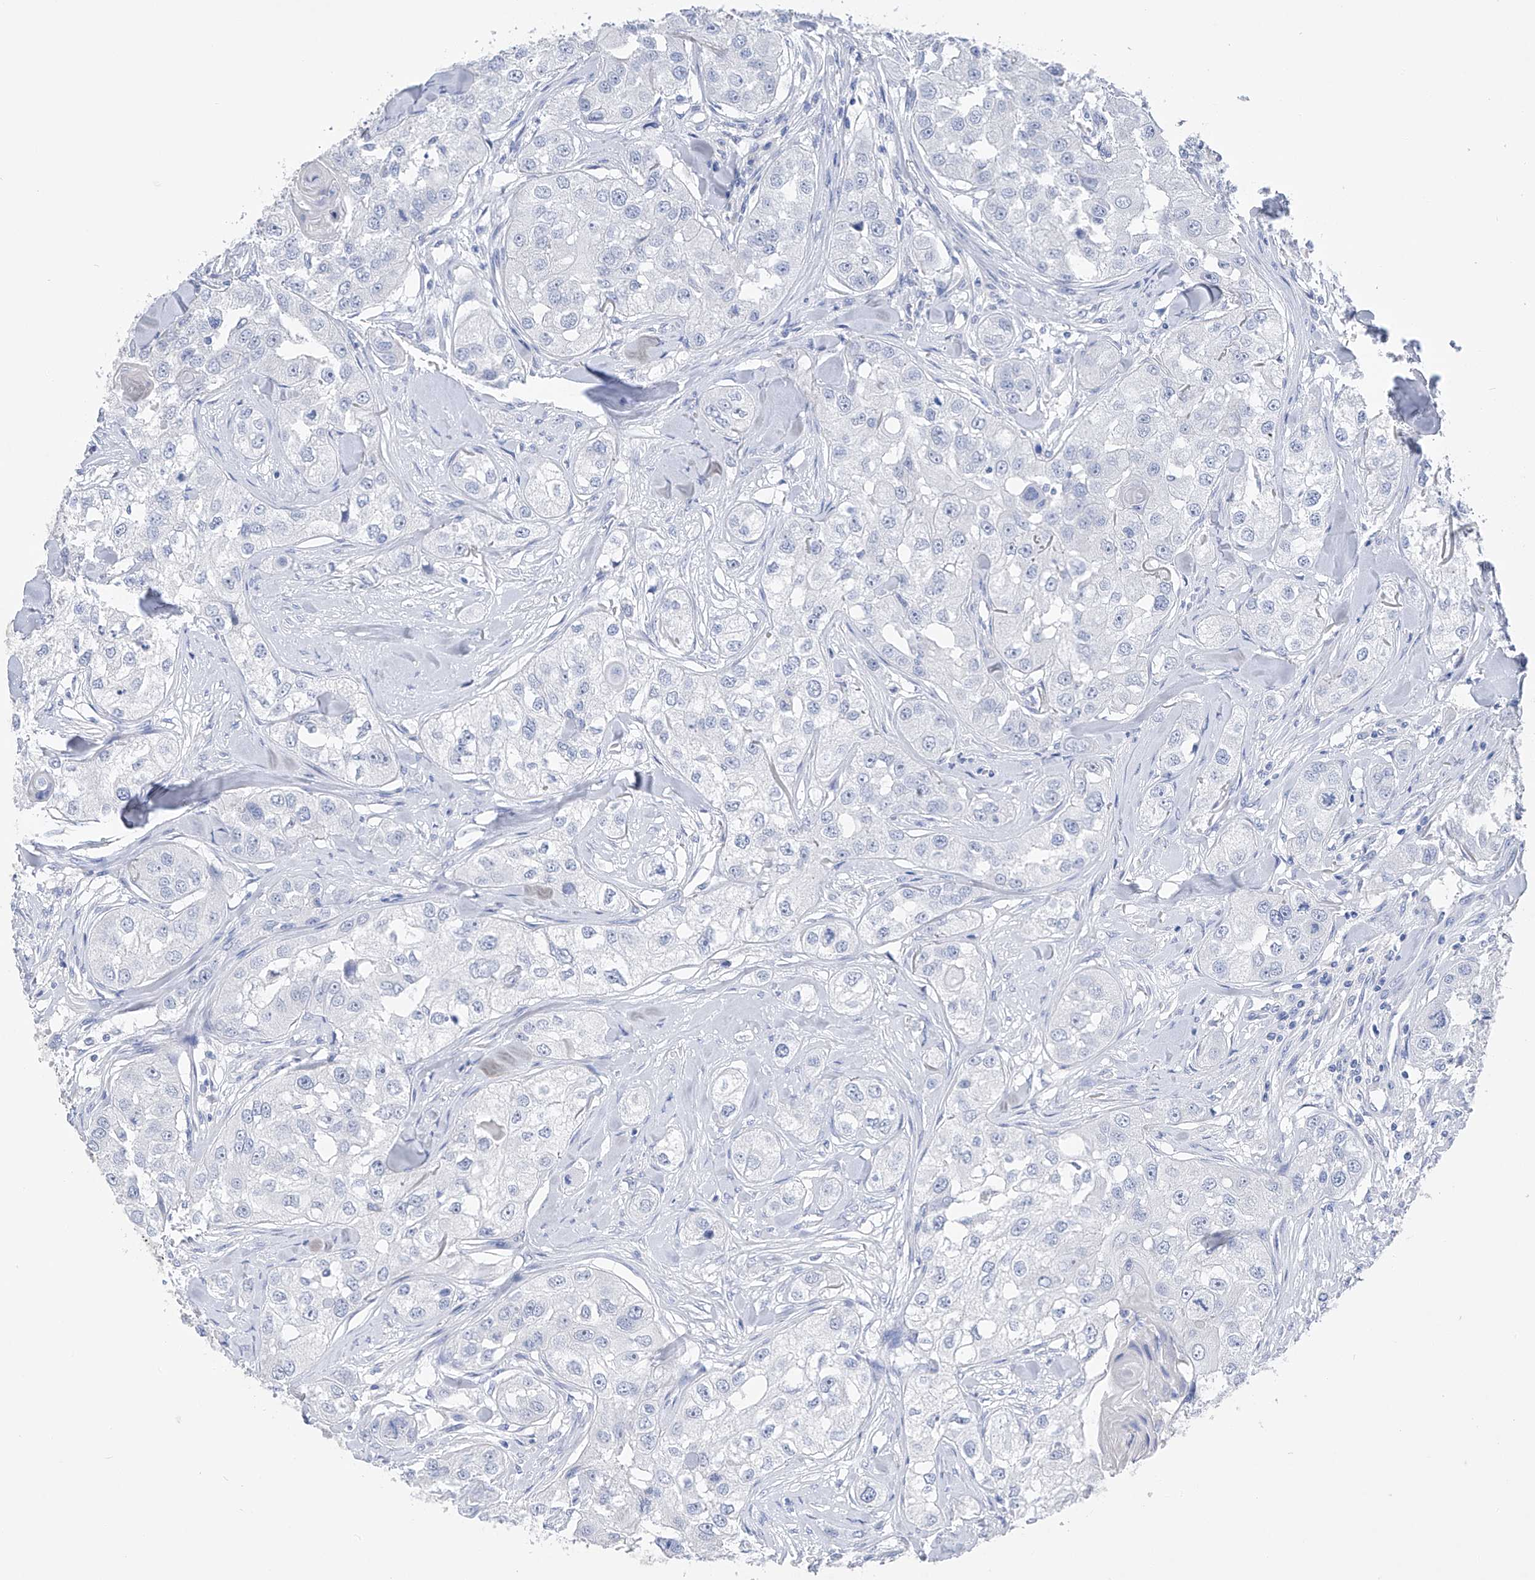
{"staining": {"intensity": "negative", "quantity": "none", "location": "none"}, "tissue": "head and neck cancer", "cell_type": "Tumor cells", "image_type": "cancer", "snomed": [{"axis": "morphology", "description": "Normal tissue, NOS"}, {"axis": "morphology", "description": "Squamous cell carcinoma, NOS"}, {"axis": "topography", "description": "Skeletal muscle"}, {"axis": "topography", "description": "Head-Neck"}], "caption": "Tumor cells show no significant staining in head and neck cancer.", "gene": "ADRA1A", "patient": {"sex": "male", "age": 51}}